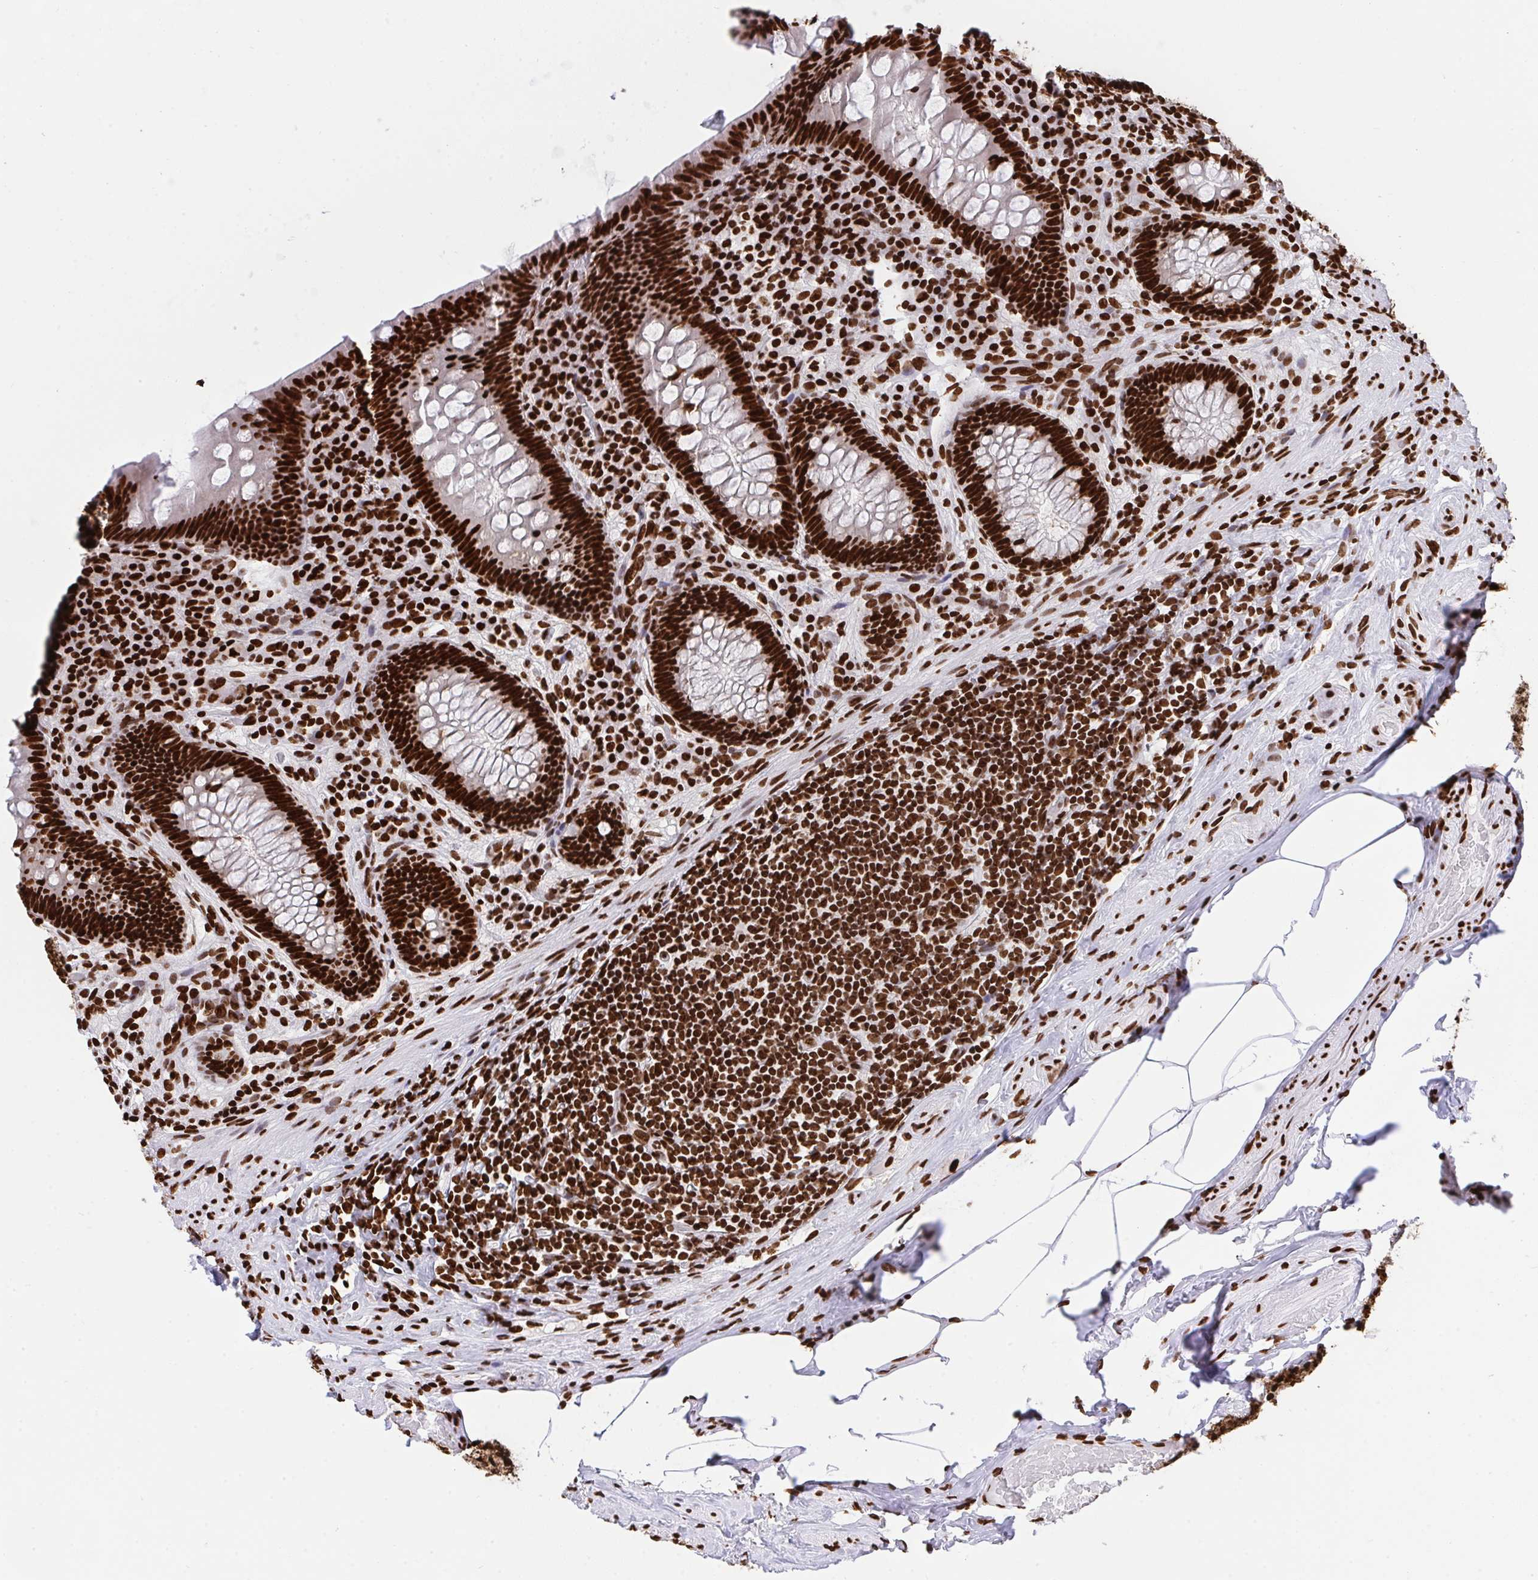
{"staining": {"intensity": "strong", "quantity": ">75%", "location": "nuclear"}, "tissue": "appendix", "cell_type": "Glandular cells", "image_type": "normal", "snomed": [{"axis": "morphology", "description": "Normal tissue, NOS"}, {"axis": "topography", "description": "Appendix"}], "caption": "Protein analysis of benign appendix exhibits strong nuclear expression in about >75% of glandular cells.", "gene": "HNRNPL", "patient": {"sex": "male", "age": 71}}